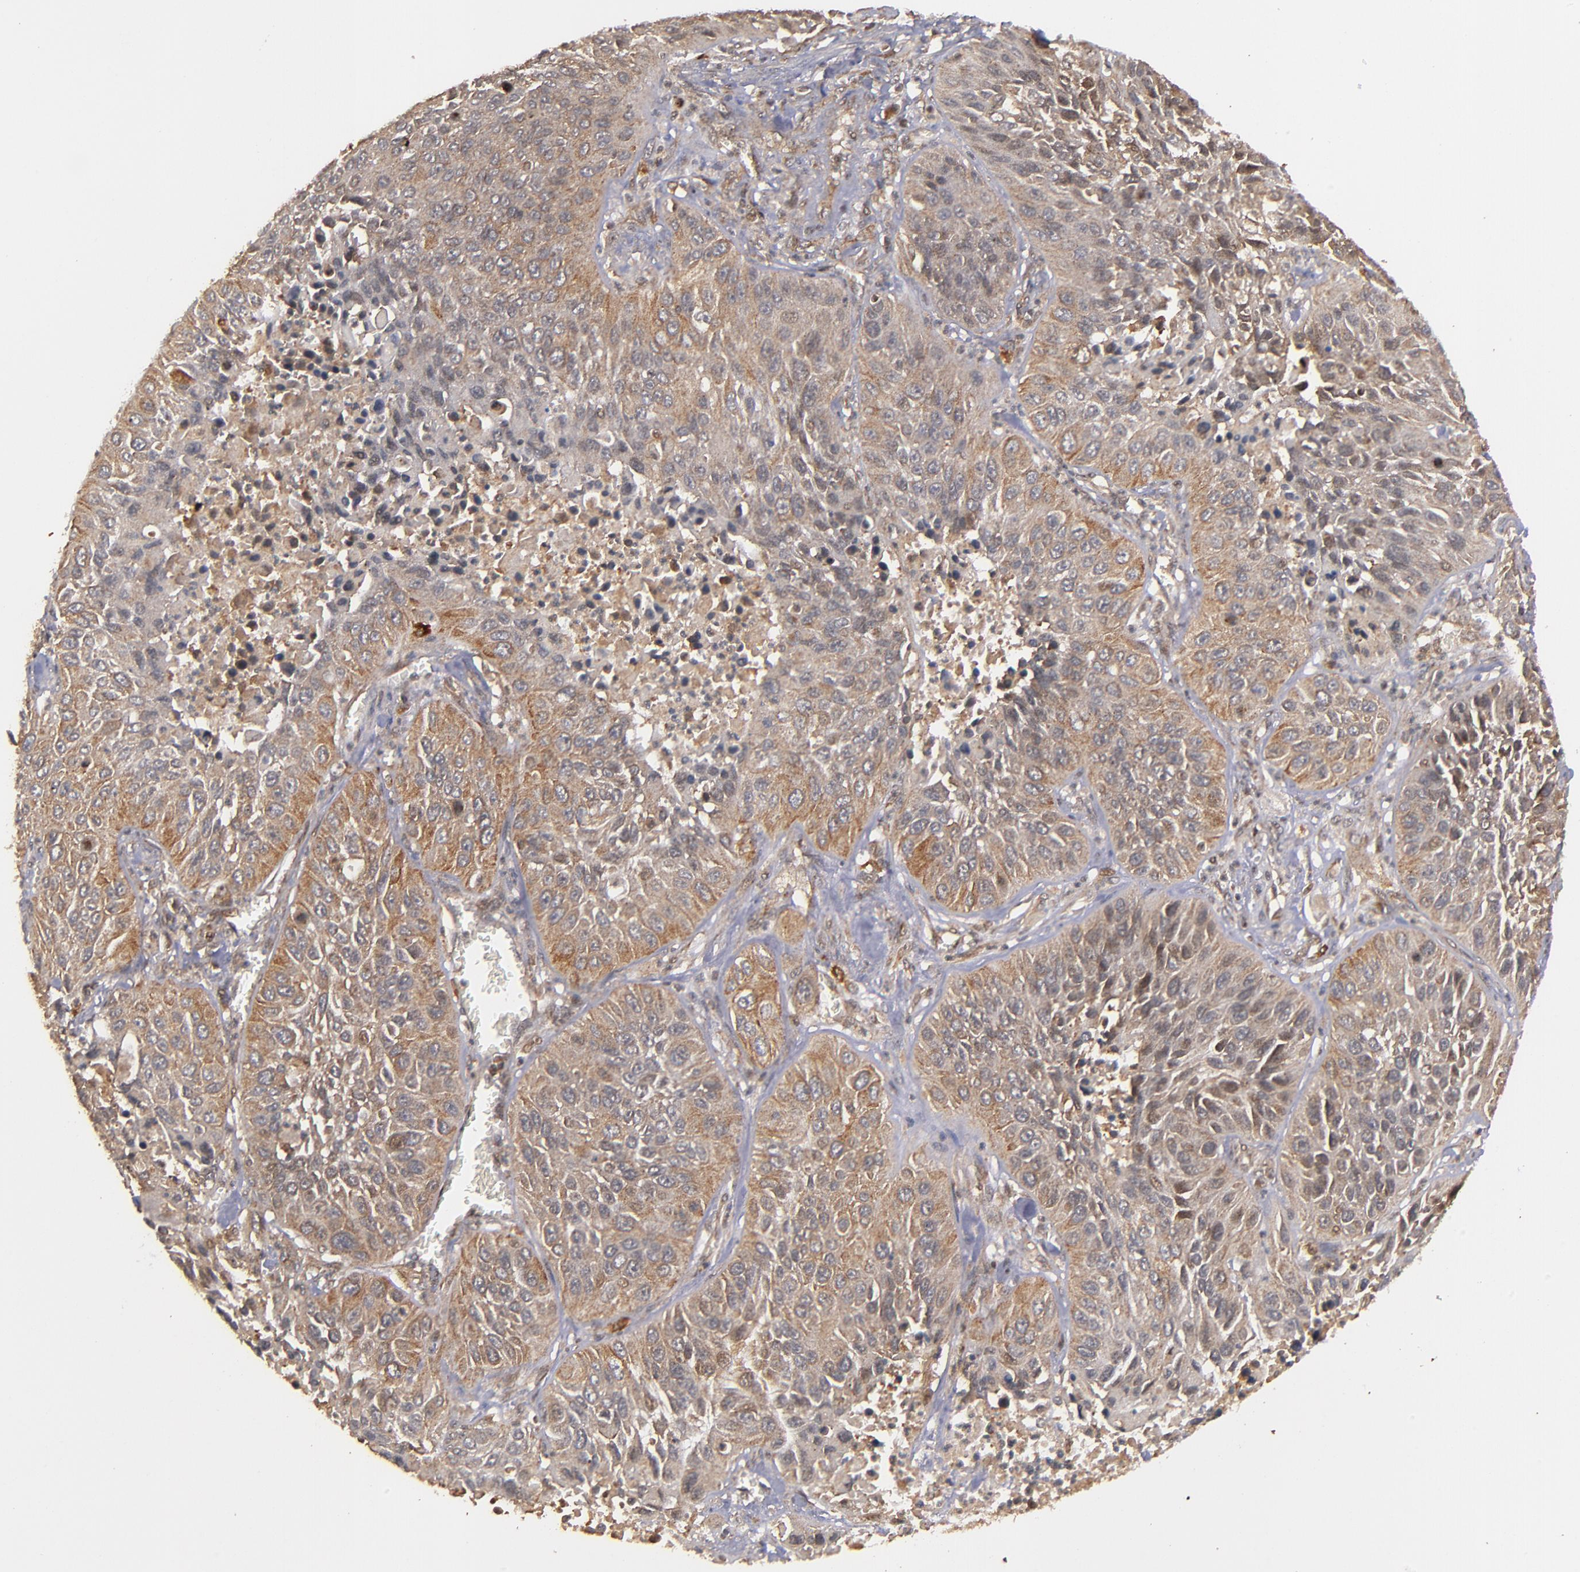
{"staining": {"intensity": "moderate", "quantity": "25%-75%", "location": "cytoplasmic/membranous"}, "tissue": "lung cancer", "cell_type": "Tumor cells", "image_type": "cancer", "snomed": [{"axis": "morphology", "description": "Squamous cell carcinoma, NOS"}, {"axis": "topography", "description": "Lung"}], "caption": "IHC histopathology image of human lung cancer (squamous cell carcinoma) stained for a protein (brown), which exhibits medium levels of moderate cytoplasmic/membranous expression in approximately 25%-75% of tumor cells.", "gene": "BDKRB1", "patient": {"sex": "female", "age": 76}}